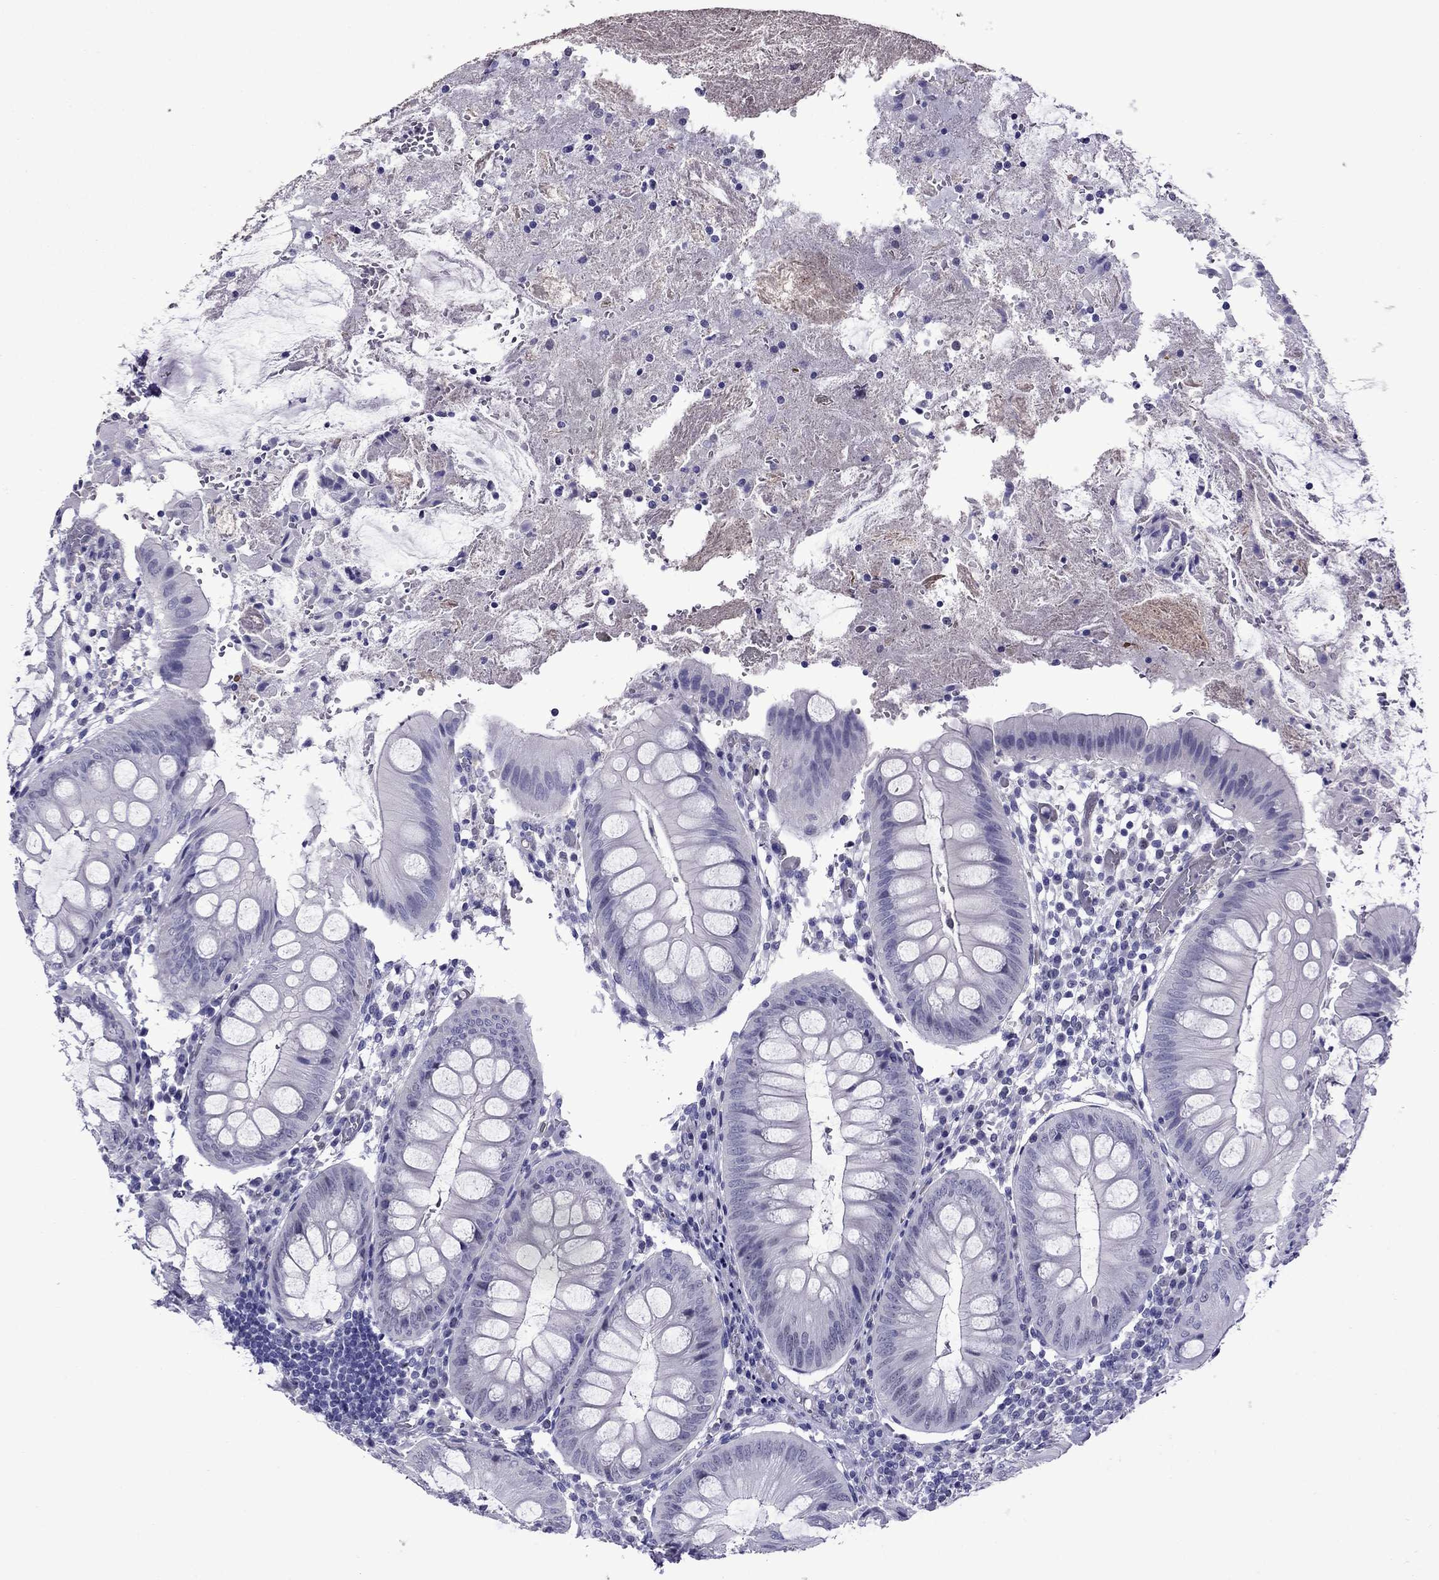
{"staining": {"intensity": "negative", "quantity": "none", "location": "none"}, "tissue": "appendix", "cell_type": "Glandular cells", "image_type": "normal", "snomed": [{"axis": "morphology", "description": "Normal tissue, NOS"}, {"axis": "morphology", "description": "Inflammation, NOS"}, {"axis": "topography", "description": "Appendix"}], "caption": "Appendix was stained to show a protein in brown. There is no significant staining in glandular cells. The staining is performed using DAB brown chromogen with nuclei counter-stained in using hematoxylin.", "gene": "CHRNA5", "patient": {"sex": "male", "age": 16}}